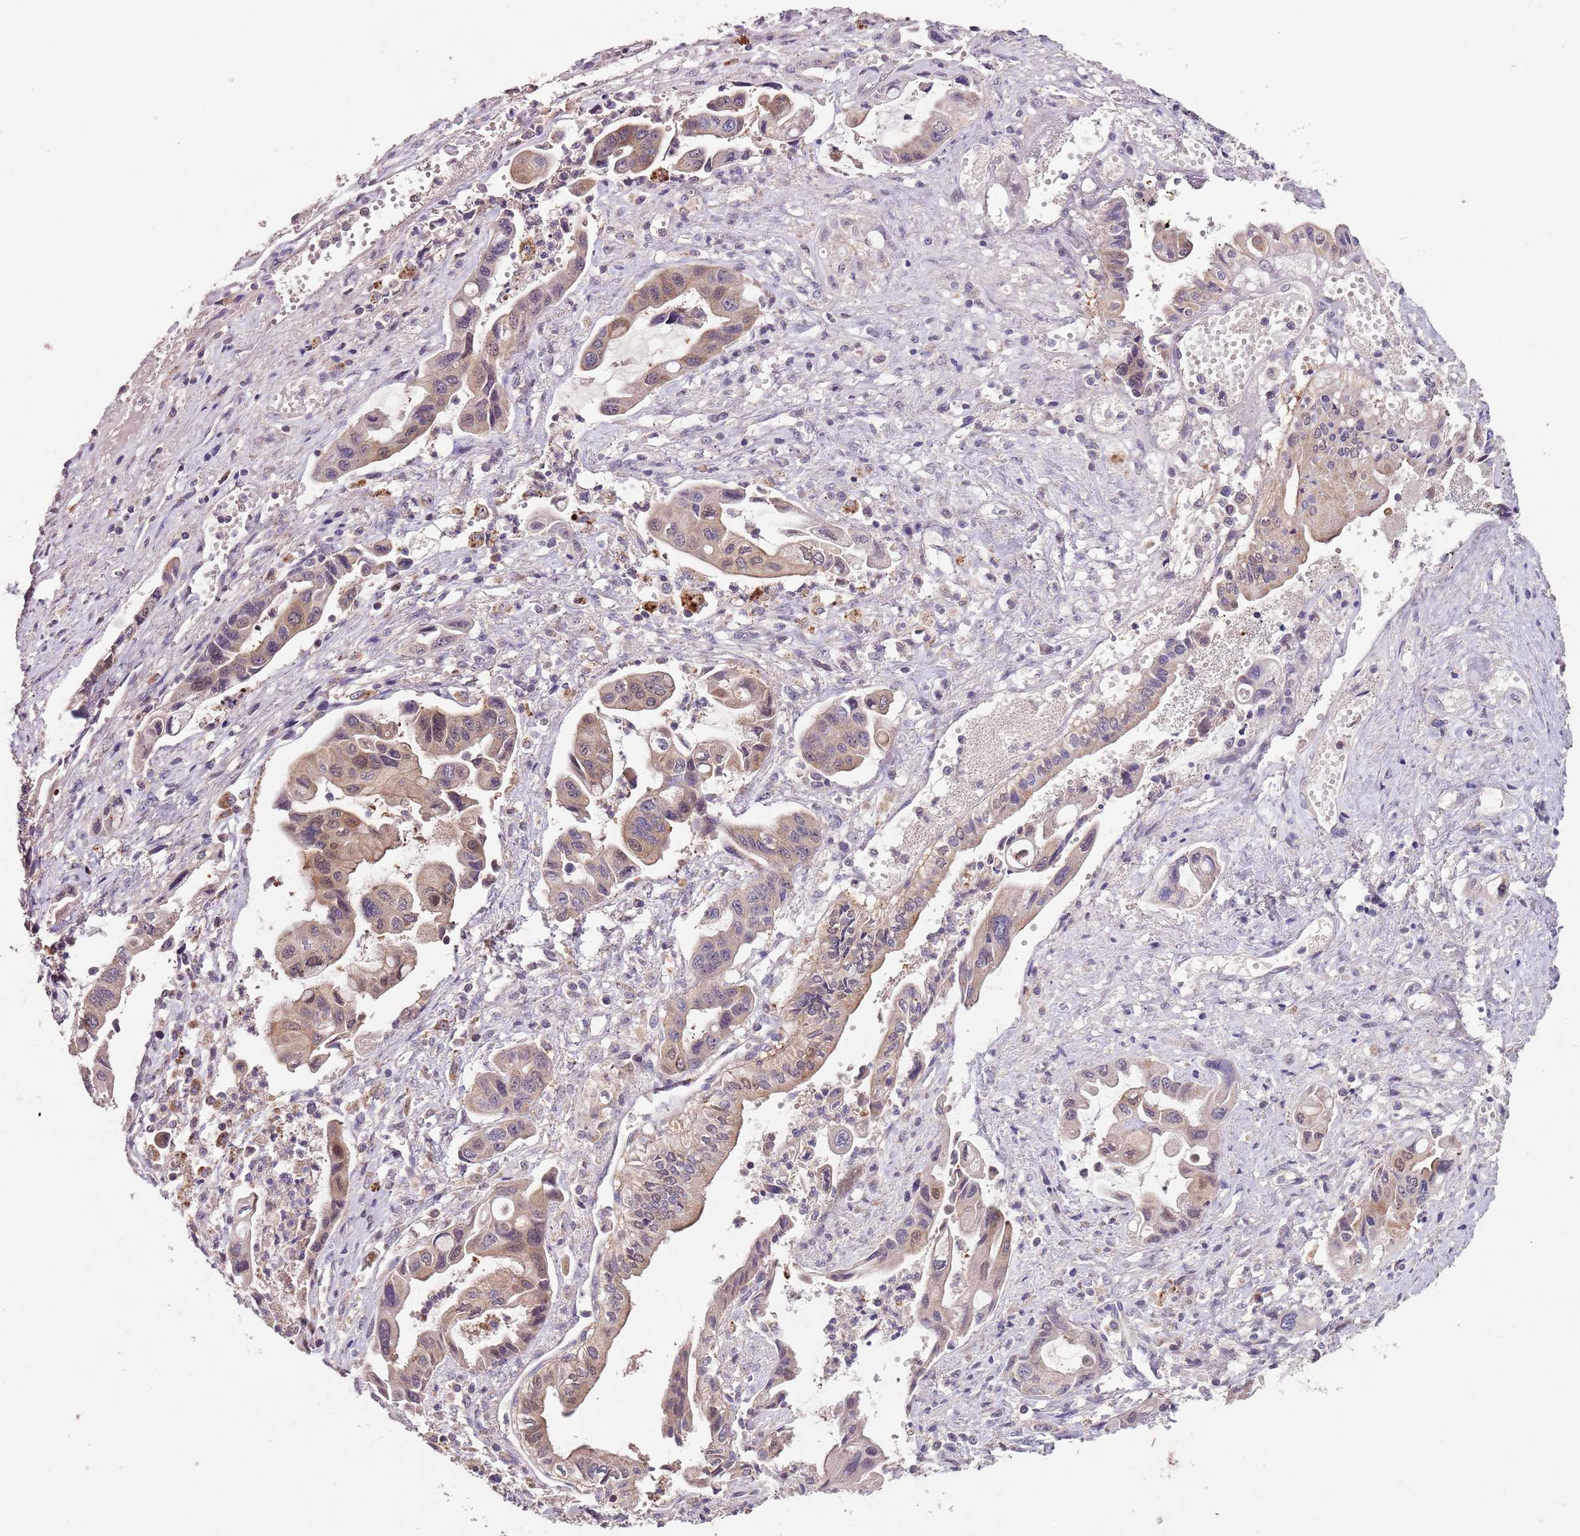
{"staining": {"intensity": "weak", "quantity": "25%-75%", "location": "cytoplasmic/membranous,nuclear"}, "tissue": "pancreatic cancer", "cell_type": "Tumor cells", "image_type": "cancer", "snomed": [{"axis": "morphology", "description": "Adenocarcinoma, NOS"}, {"axis": "topography", "description": "Pancreas"}], "caption": "High-power microscopy captured an immunohistochemistry micrograph of adenocarcinoma (pancreatic), revealing weak cytoplasmic/membranous and nuclear positivity in approximately 25%-75% of tumor cells.", "gene": "NRDE2", "patient": {"sex": "female", "age": 50}}